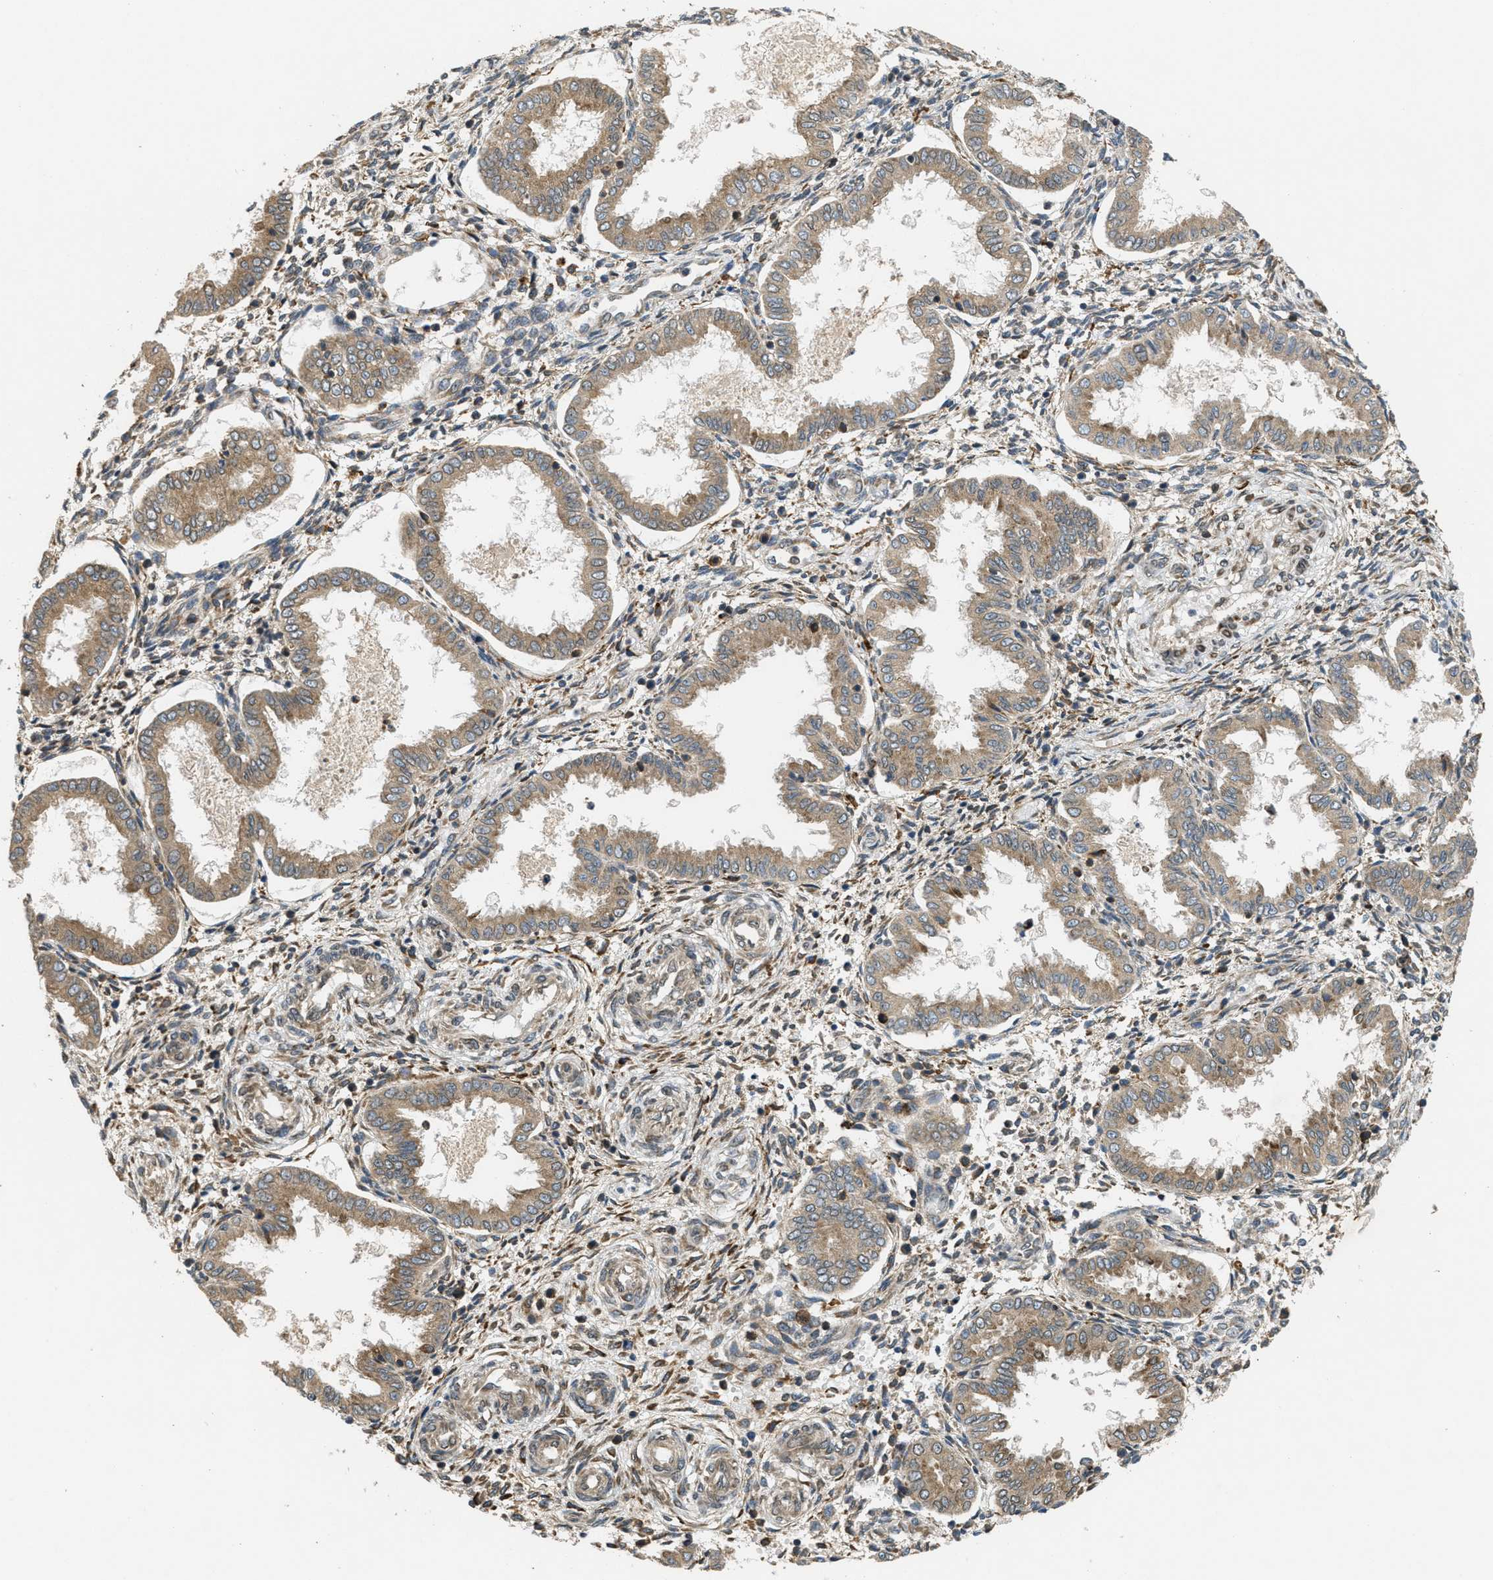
{"staining": {"intensity": "weak", "quantity": ">75%", "location": "cytoplasmic/membranous"}, "tissue": "endometrium", "cell_type": "Cells in endometrial stroma", "image_type": "normal", "snomed": [{"axis": "morphology", "description": "Normal tissue, NOS"}, {"axis": "topography", "description": "Endometrium"}], "caption": "Cells in endometrial stroma reveal low levels of weak cytoplasmic/membranous staining in about >75% of cells in benign endometrium.", "gene": "PCDH18", "patient": {"sex": "female", "age": 33}}